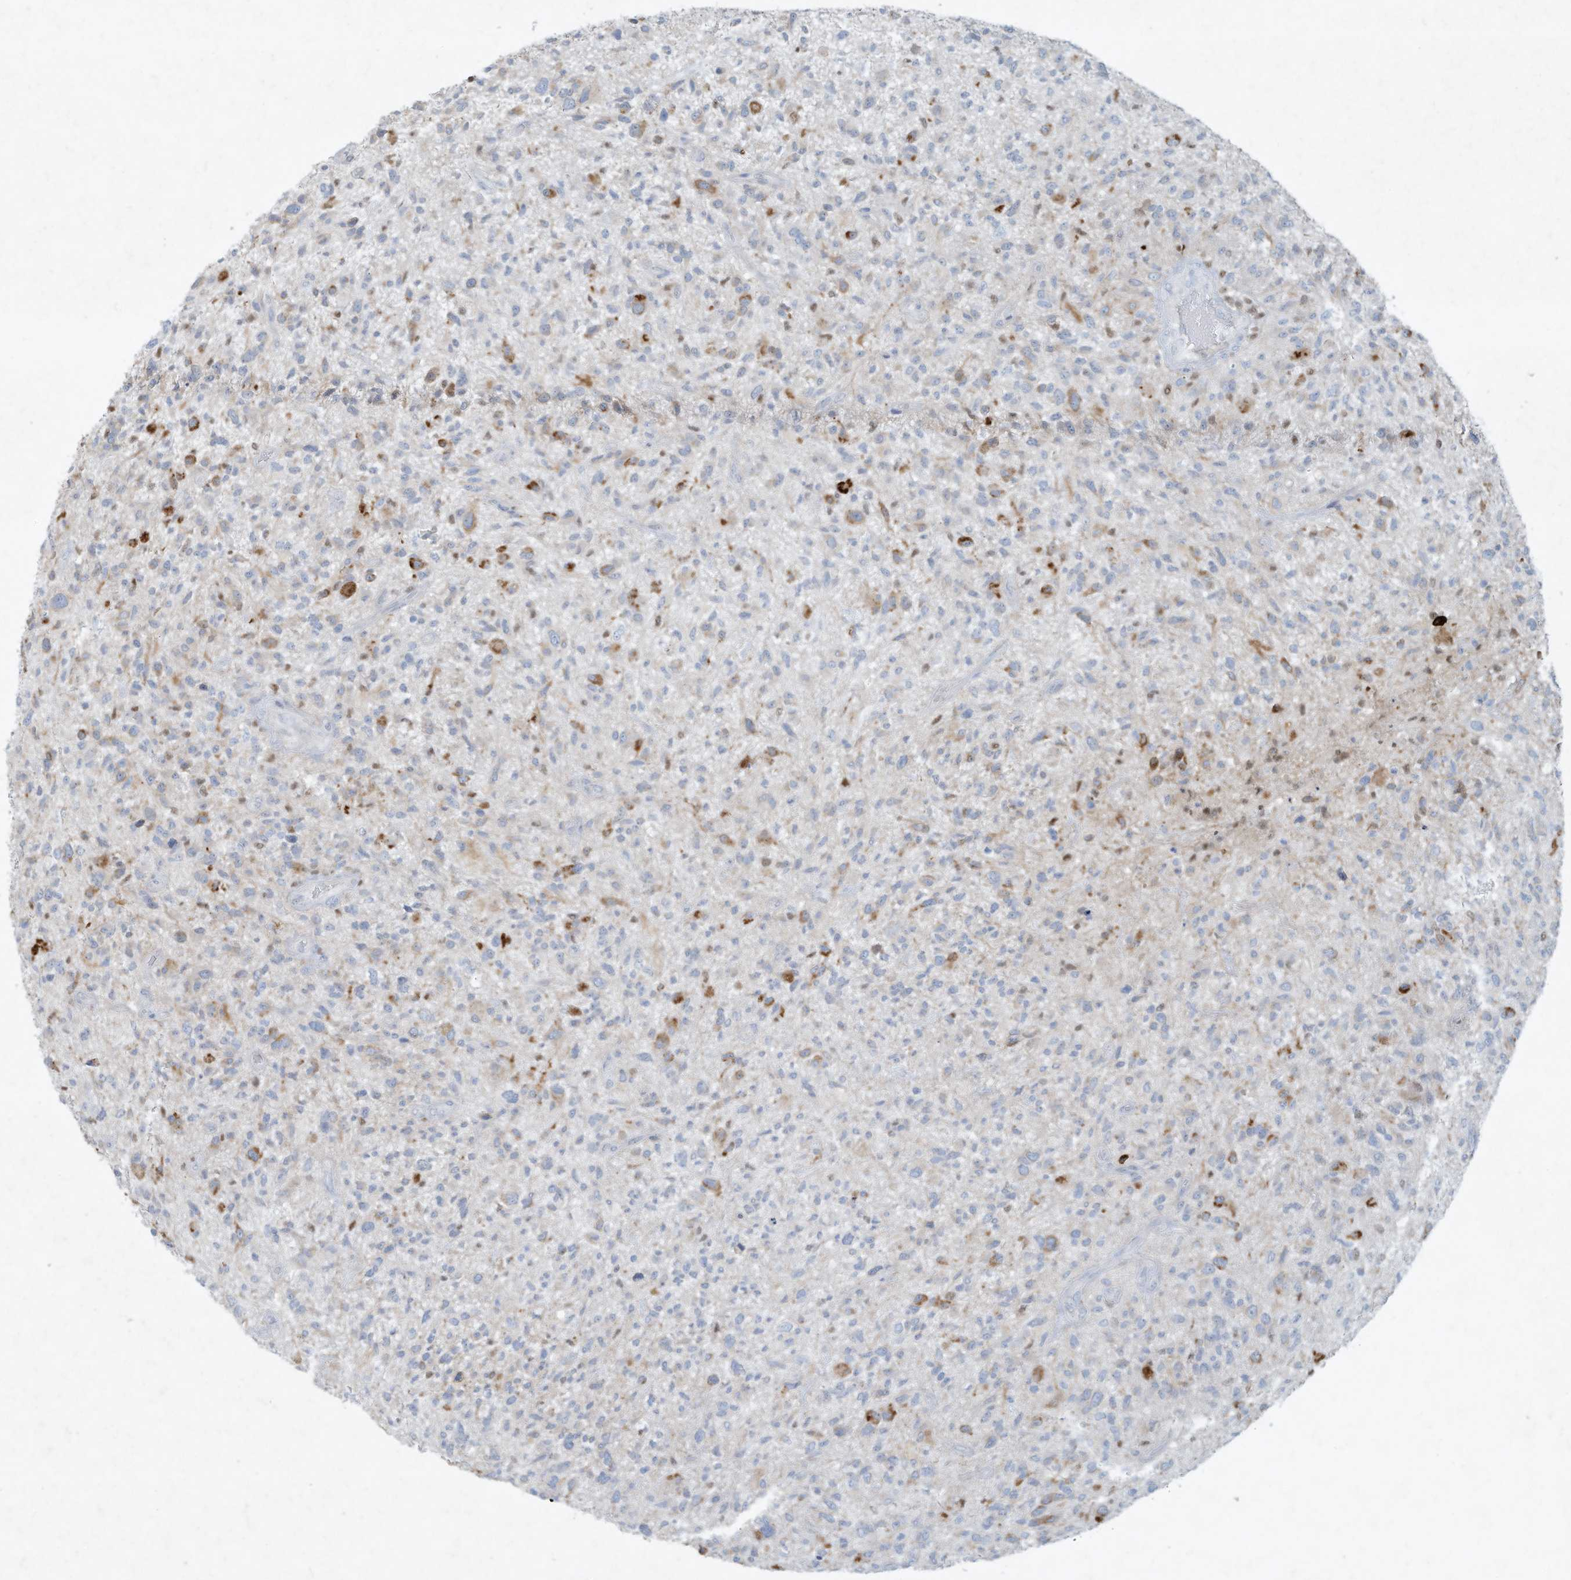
{"staining": {"intensity": "weak", "quantity": "<25%", "location": "cytoplasmic/membranous"}, "tissue": "glioma", "cell_type": "Tumor cells", "image_type": "cancer", "snomed": [{"axis": "morphology", "description": "Glioma, malignant, High grade"}, {"axis": "topography", "description": "Brain"}], "caption": "This is an immunohistochemistry image of glioma. There is no expression in tumor cells.", "gene": "TUBE1", "patient": {"sex": "male", "age": 47}}